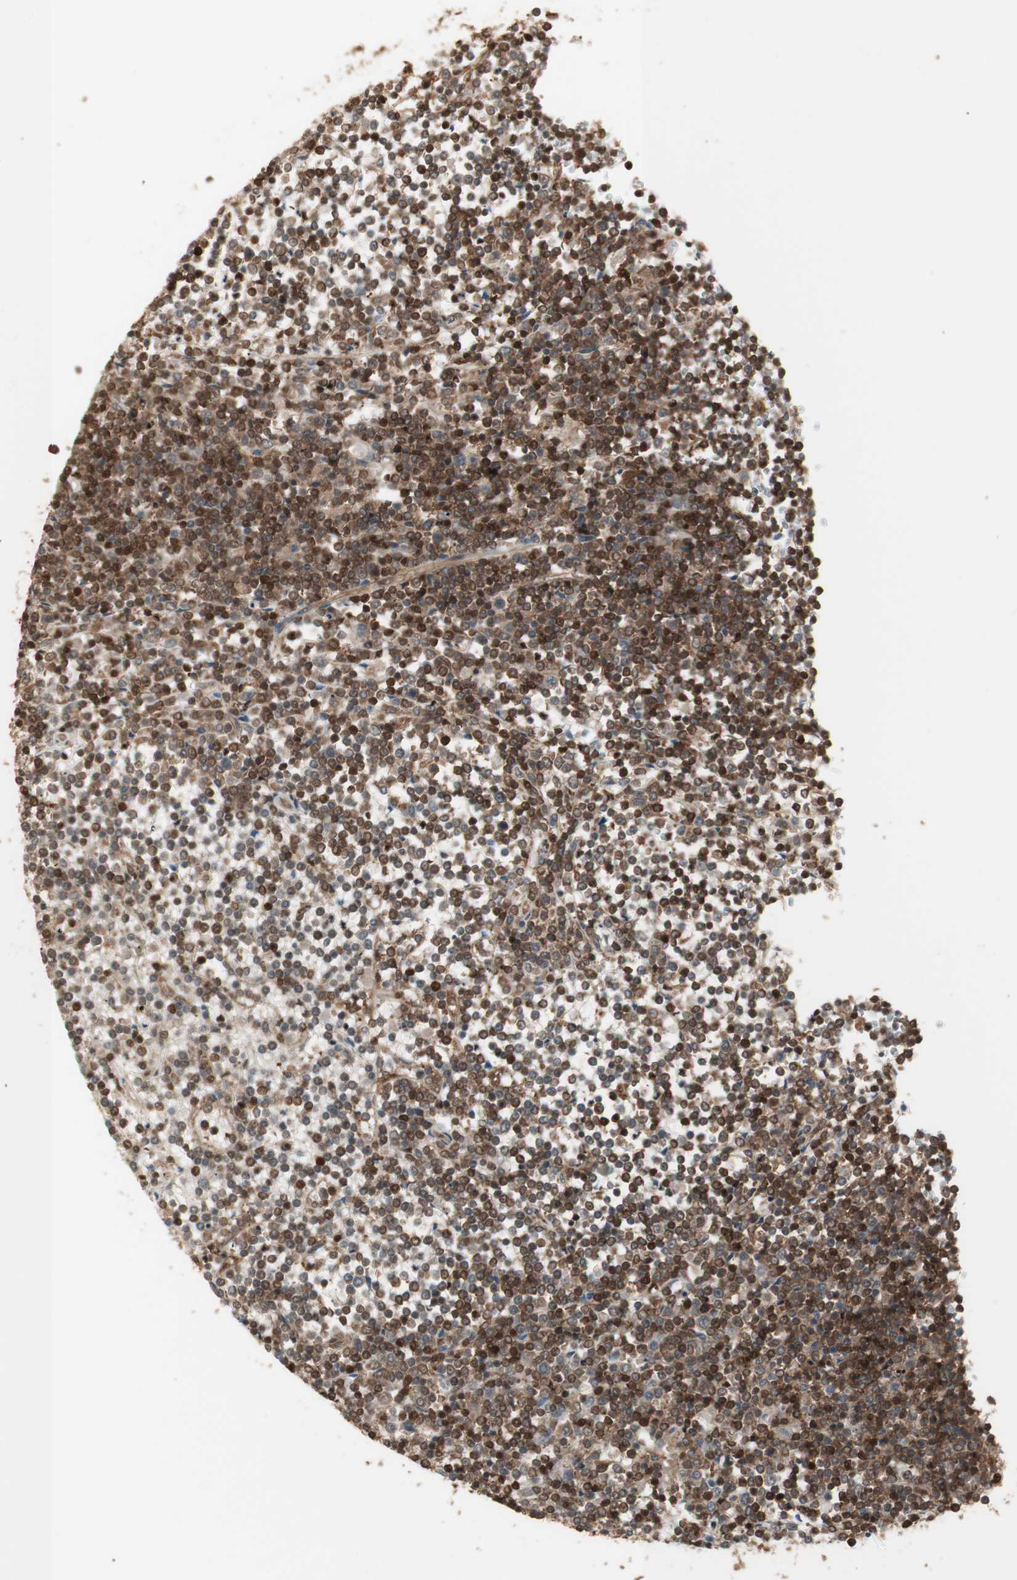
{"staining": {"intensity": "moderate", "quantity": "25%-75%", "location": "cytoplasmic/membranous"}, "tissue": "lymphoma", "cell_type": "Tumor cells", "image_type": "cancer", "snomed": [{"axis": "morphology", "description": "Malignant lymphoma, non-Hodgkin's type, Low grade"}, {"axis": "topography", "description": "Spleen"}], "caption": "Malignant lymphoma, non-Hodgkin's type (low-grade) stained with a protein marker exhibits moderate staining in tumor cells.", "gene": "YWHAB", "patient": {"sex": "female", "age": 19}}